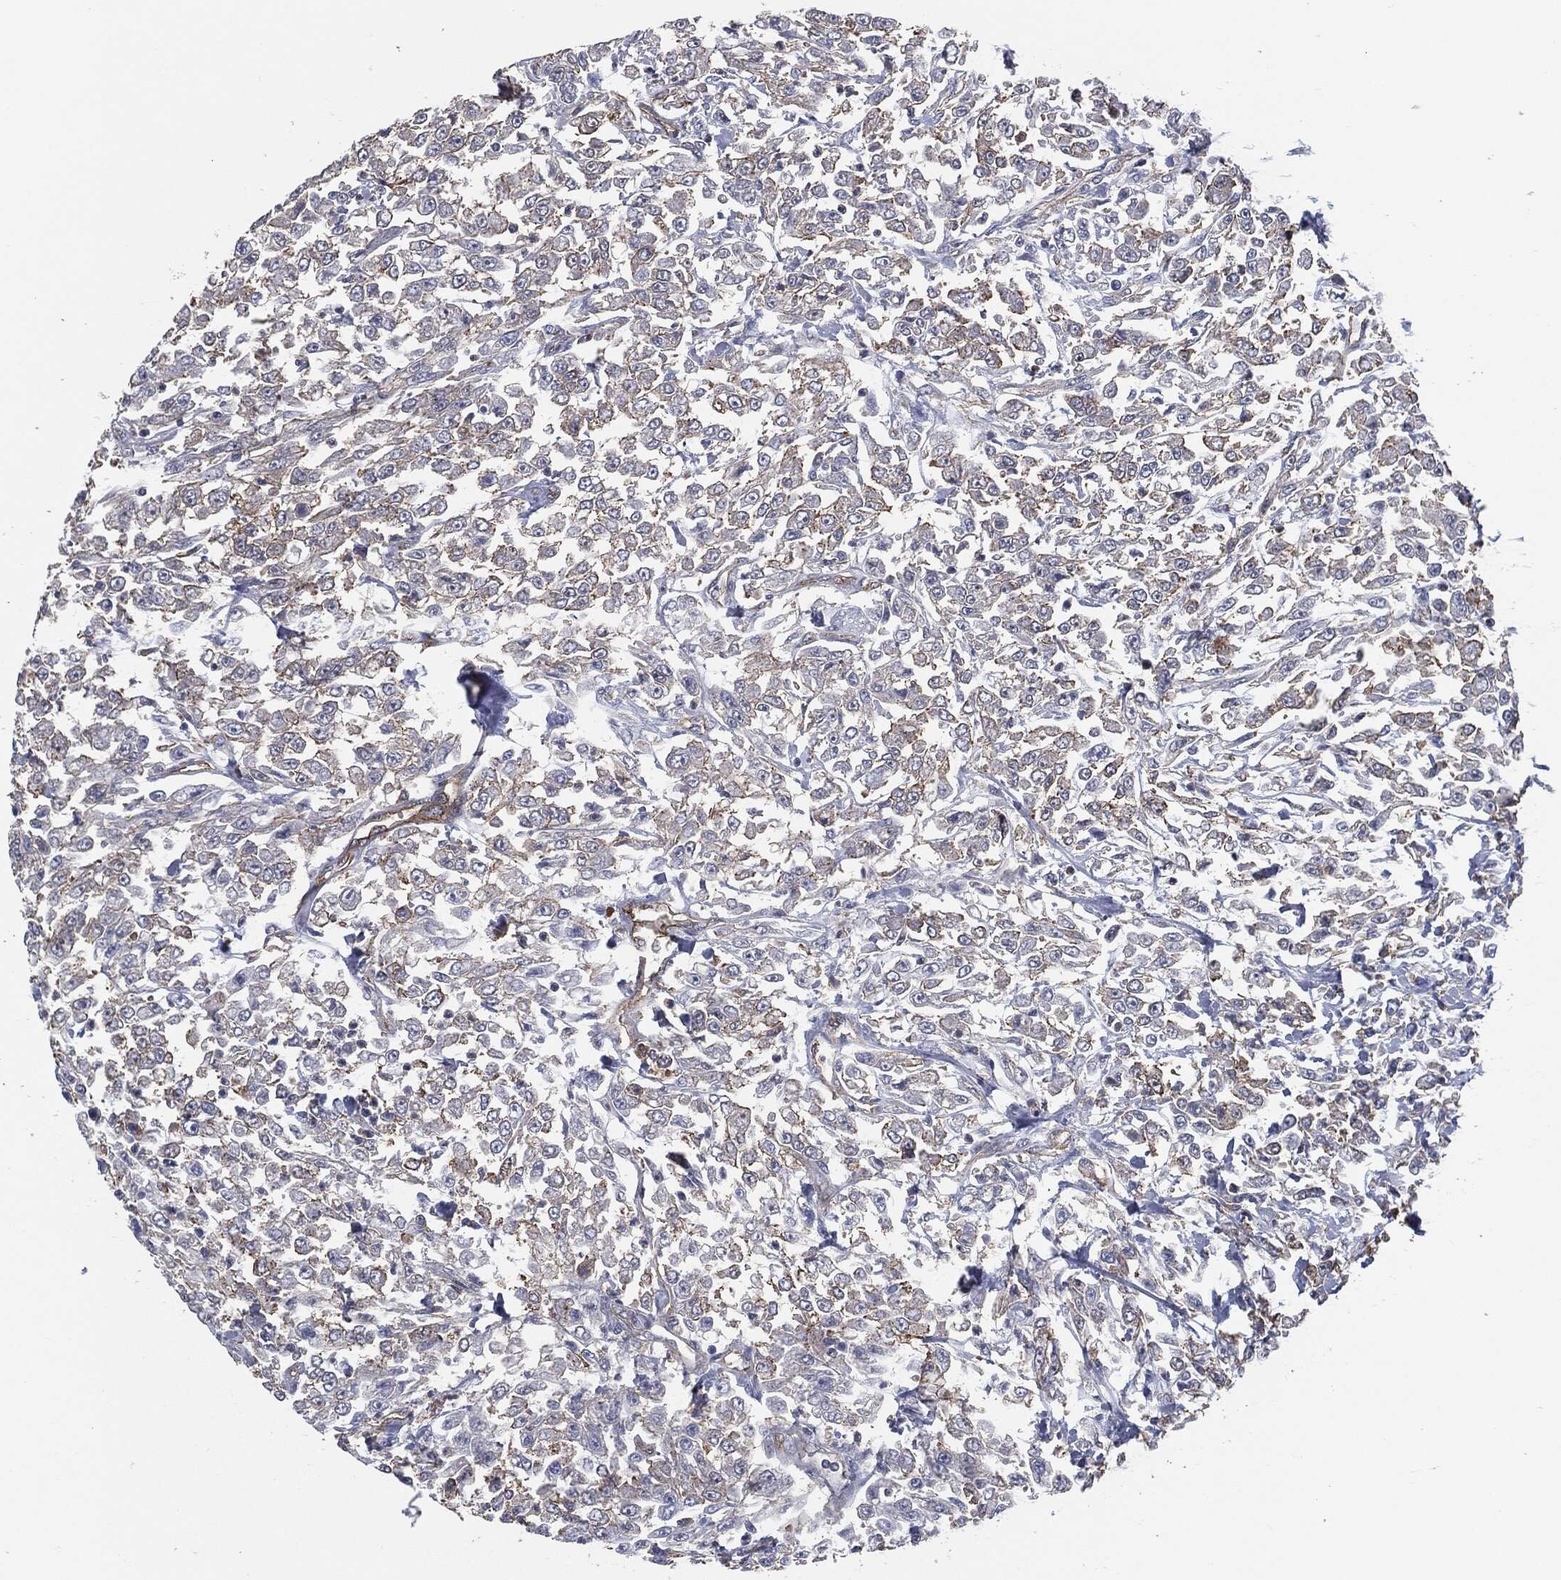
{"staining": {"intensity": "weak", "quantity": "<25%", "location": "cytoplasmic/membranous"}, "tissue": "urothelial cancer", "cell_type": "Tumor cells", "image_type": "cancer", "snomed": [{"axis": "morphology", "description": "Urothelial carcinoma, High grade"}, {"axis": "topography", "description": "Urinary bladder"}], "caption": "This is an immunohistochemistry image of human urothelial cancer. There is no positivity in tumor cells.", "gene": "SVIL", "patient": {"sex": "male", "age": 46}}